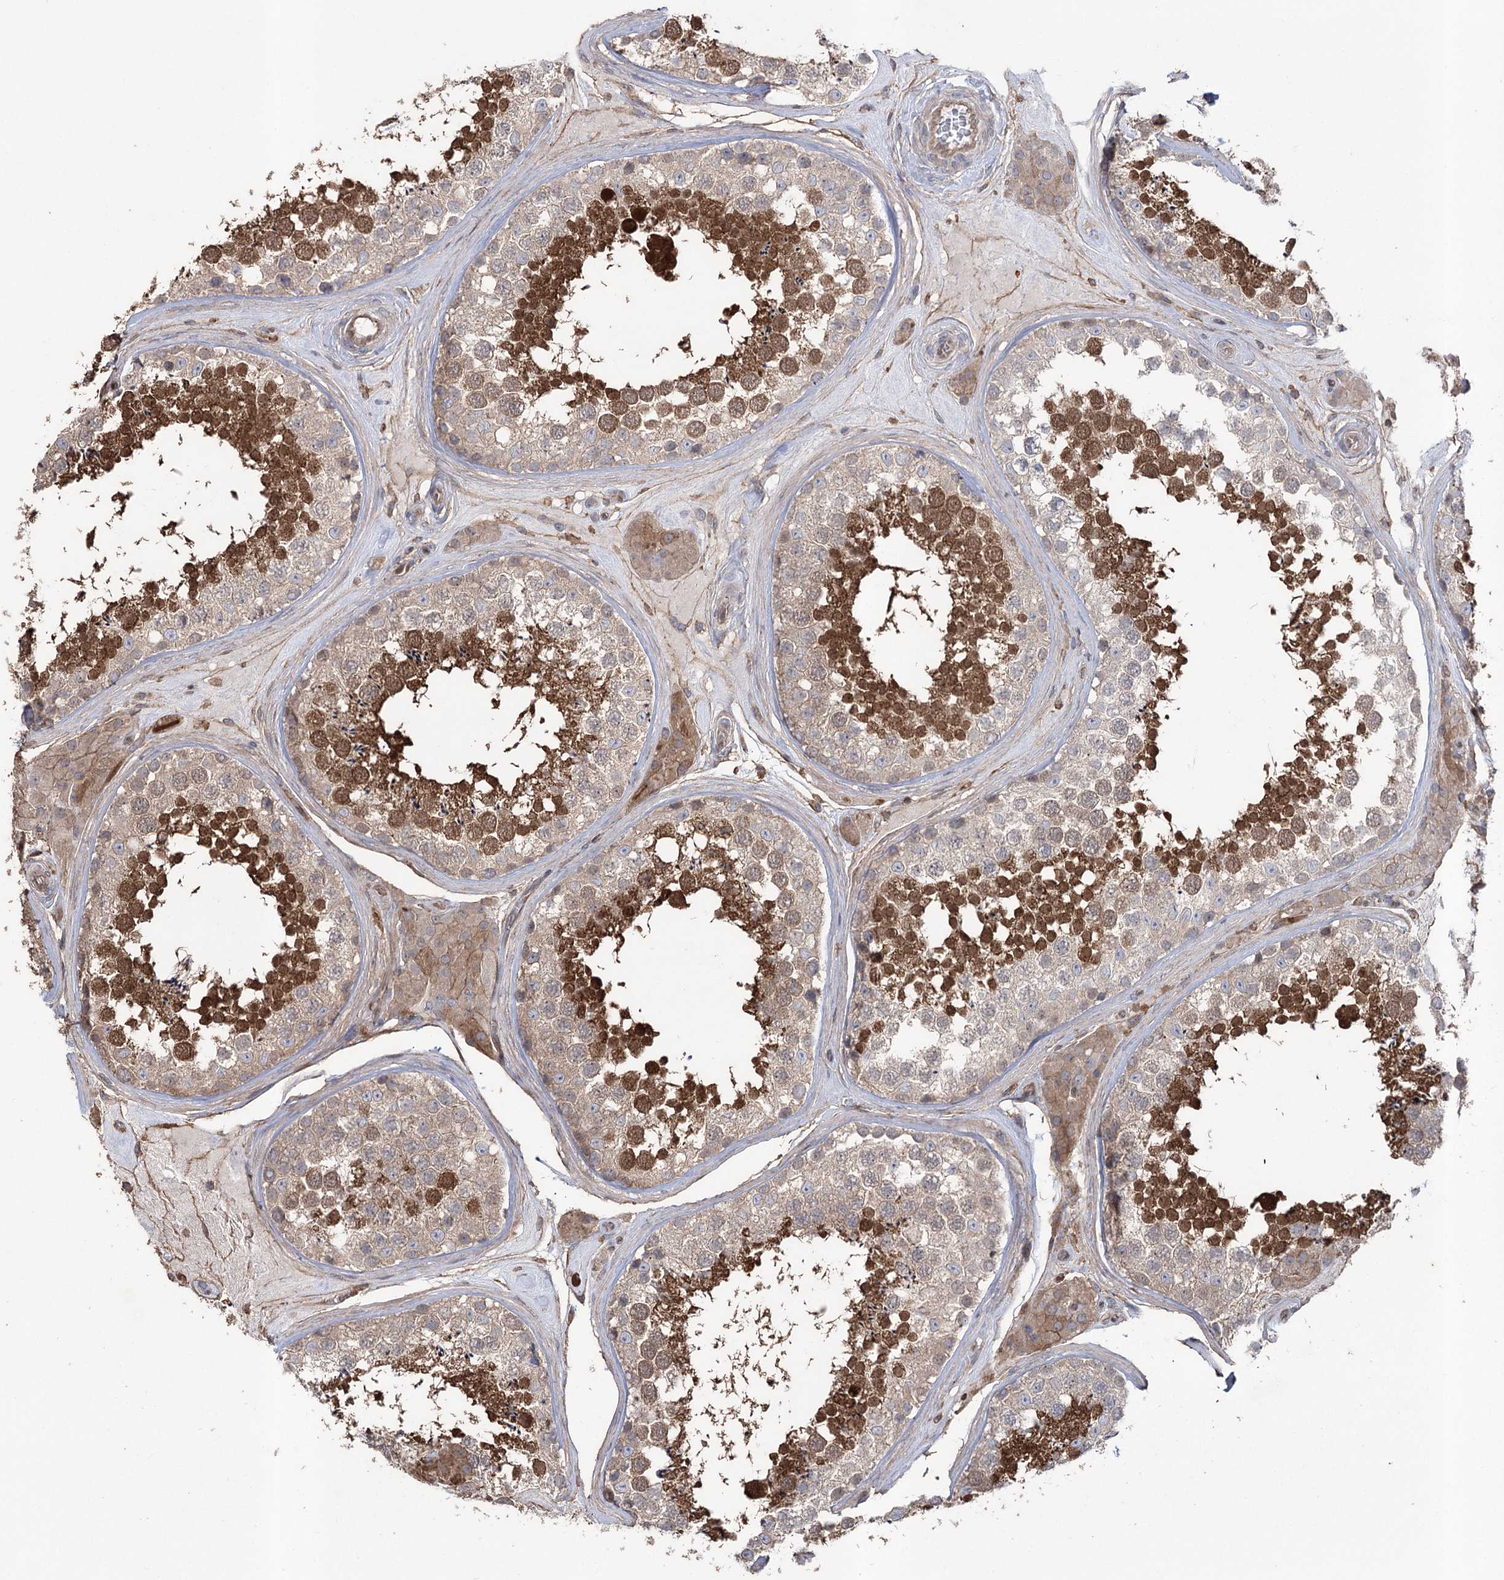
{"staining": {"intensity": "strong", "quantity": "25%-75%", "location": "cytoplasmic/membranous"}, "tissue": "testis", "cell_type": "Cells in seminiferous ducts", "image_type": "normal", "snomed": [{"axis": "morphology", "description": "Normal tissue, NOS"}, {"axis": "topography", "description": "Testis"}], "caption": "A micrograph of testis stained for a protein exhibits strong cytoplasmic/membranous brown staining in cells in seminiferous ducts.", "gene": "FAM13B", "patient": {"sex": "male", "age": 46}}